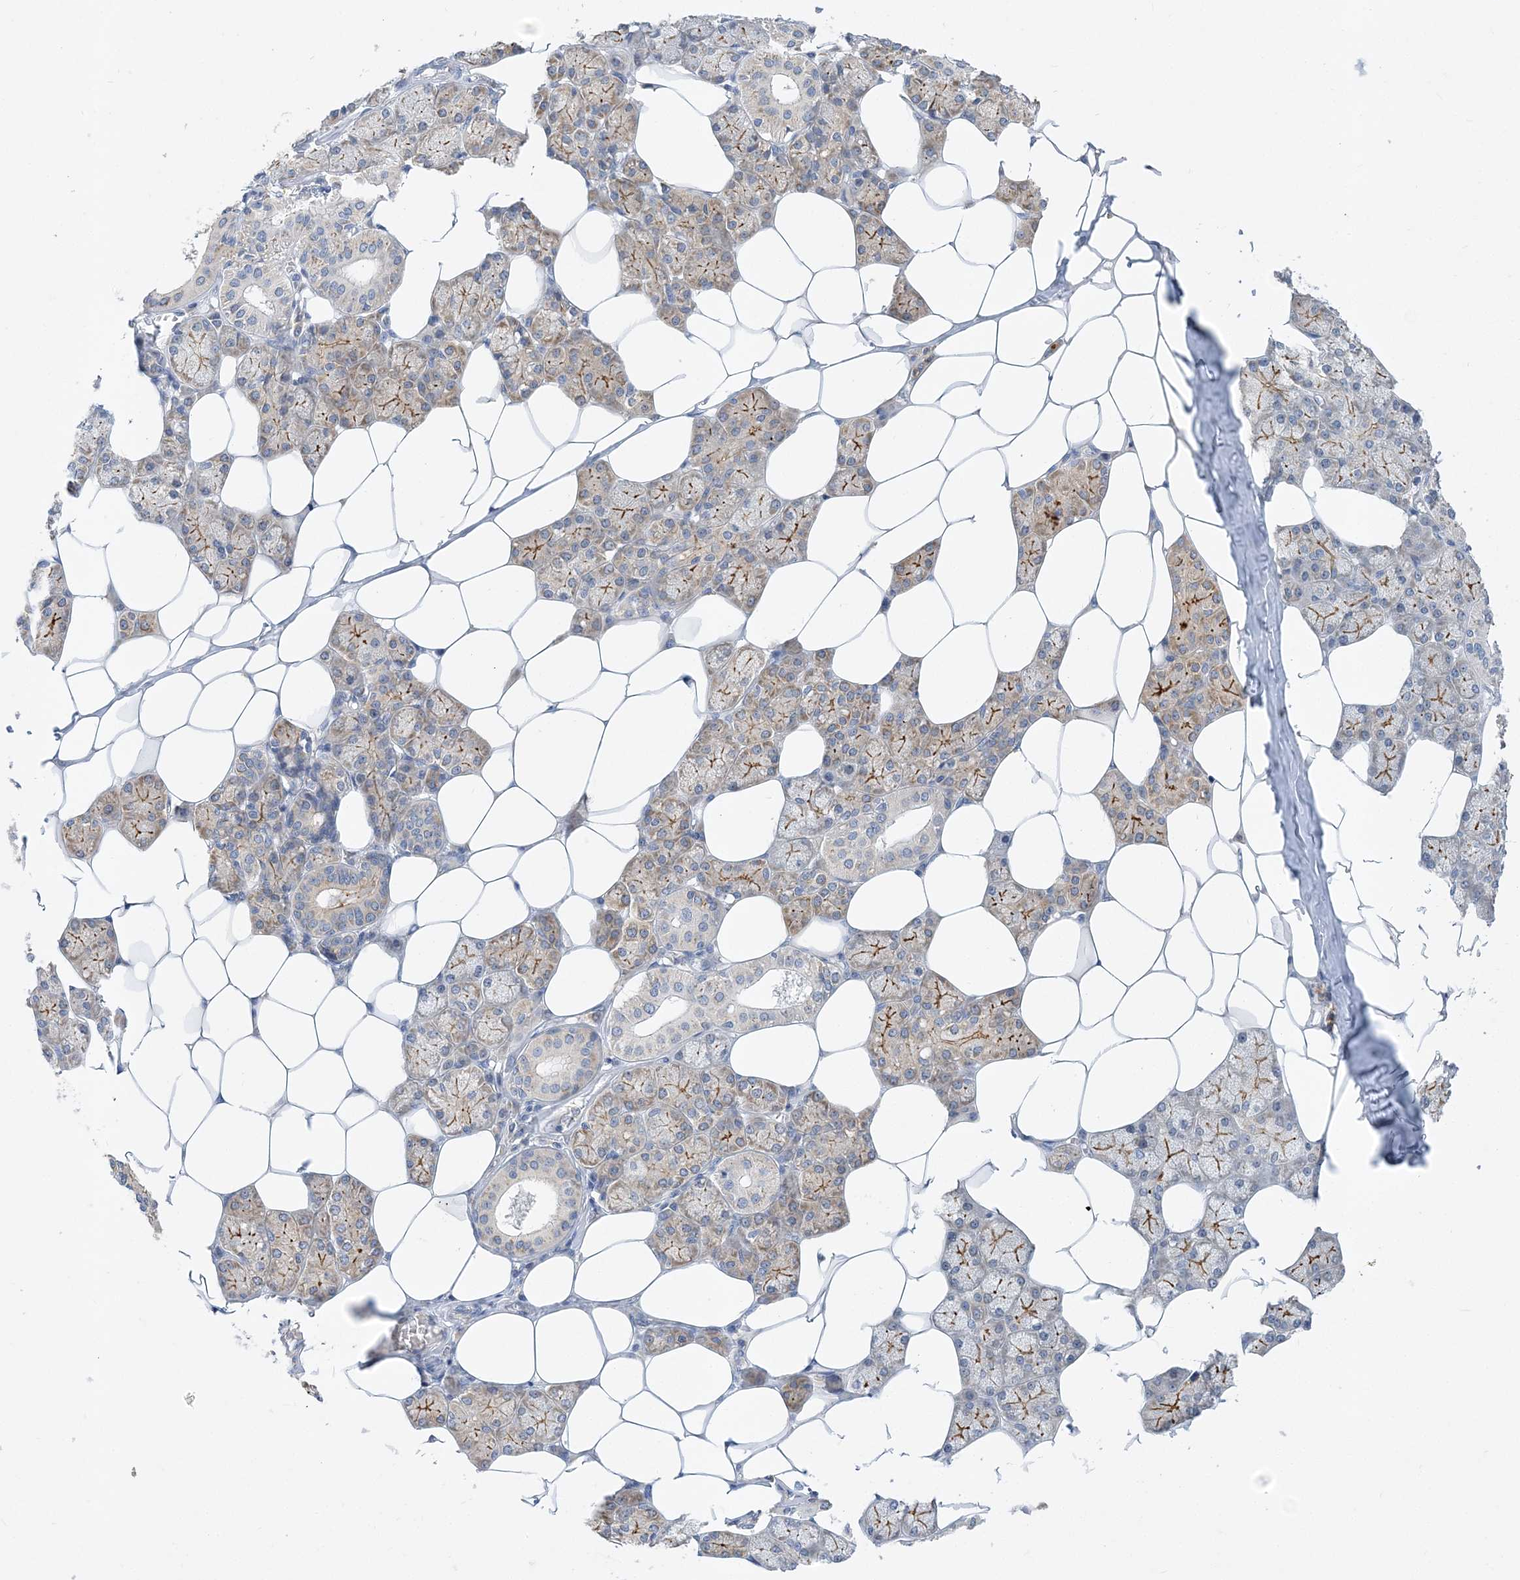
{"staining": {"intensity": "moderate", "quantity": ">75%", "location": "cytoplasmic/membranous"}, "tissue": "salivary gland", "cell_type": "Glandular cells", "image_type": "normal", "snomed": [{"axis": "morphology", "description": "Normal tissue, NOS"}, {"axis": "topography", "description": "Salivary gland"}], "caption": "The image reveals staining of normal salivary gland, revealing moderate cytoplasmic/membranous protein staining (brown color) within glandular cells. (Brightfield microscopy of DAB IHC at high magnification).", "gene": "LARP4B", "patient": {"sex": "male", "age": 62}}